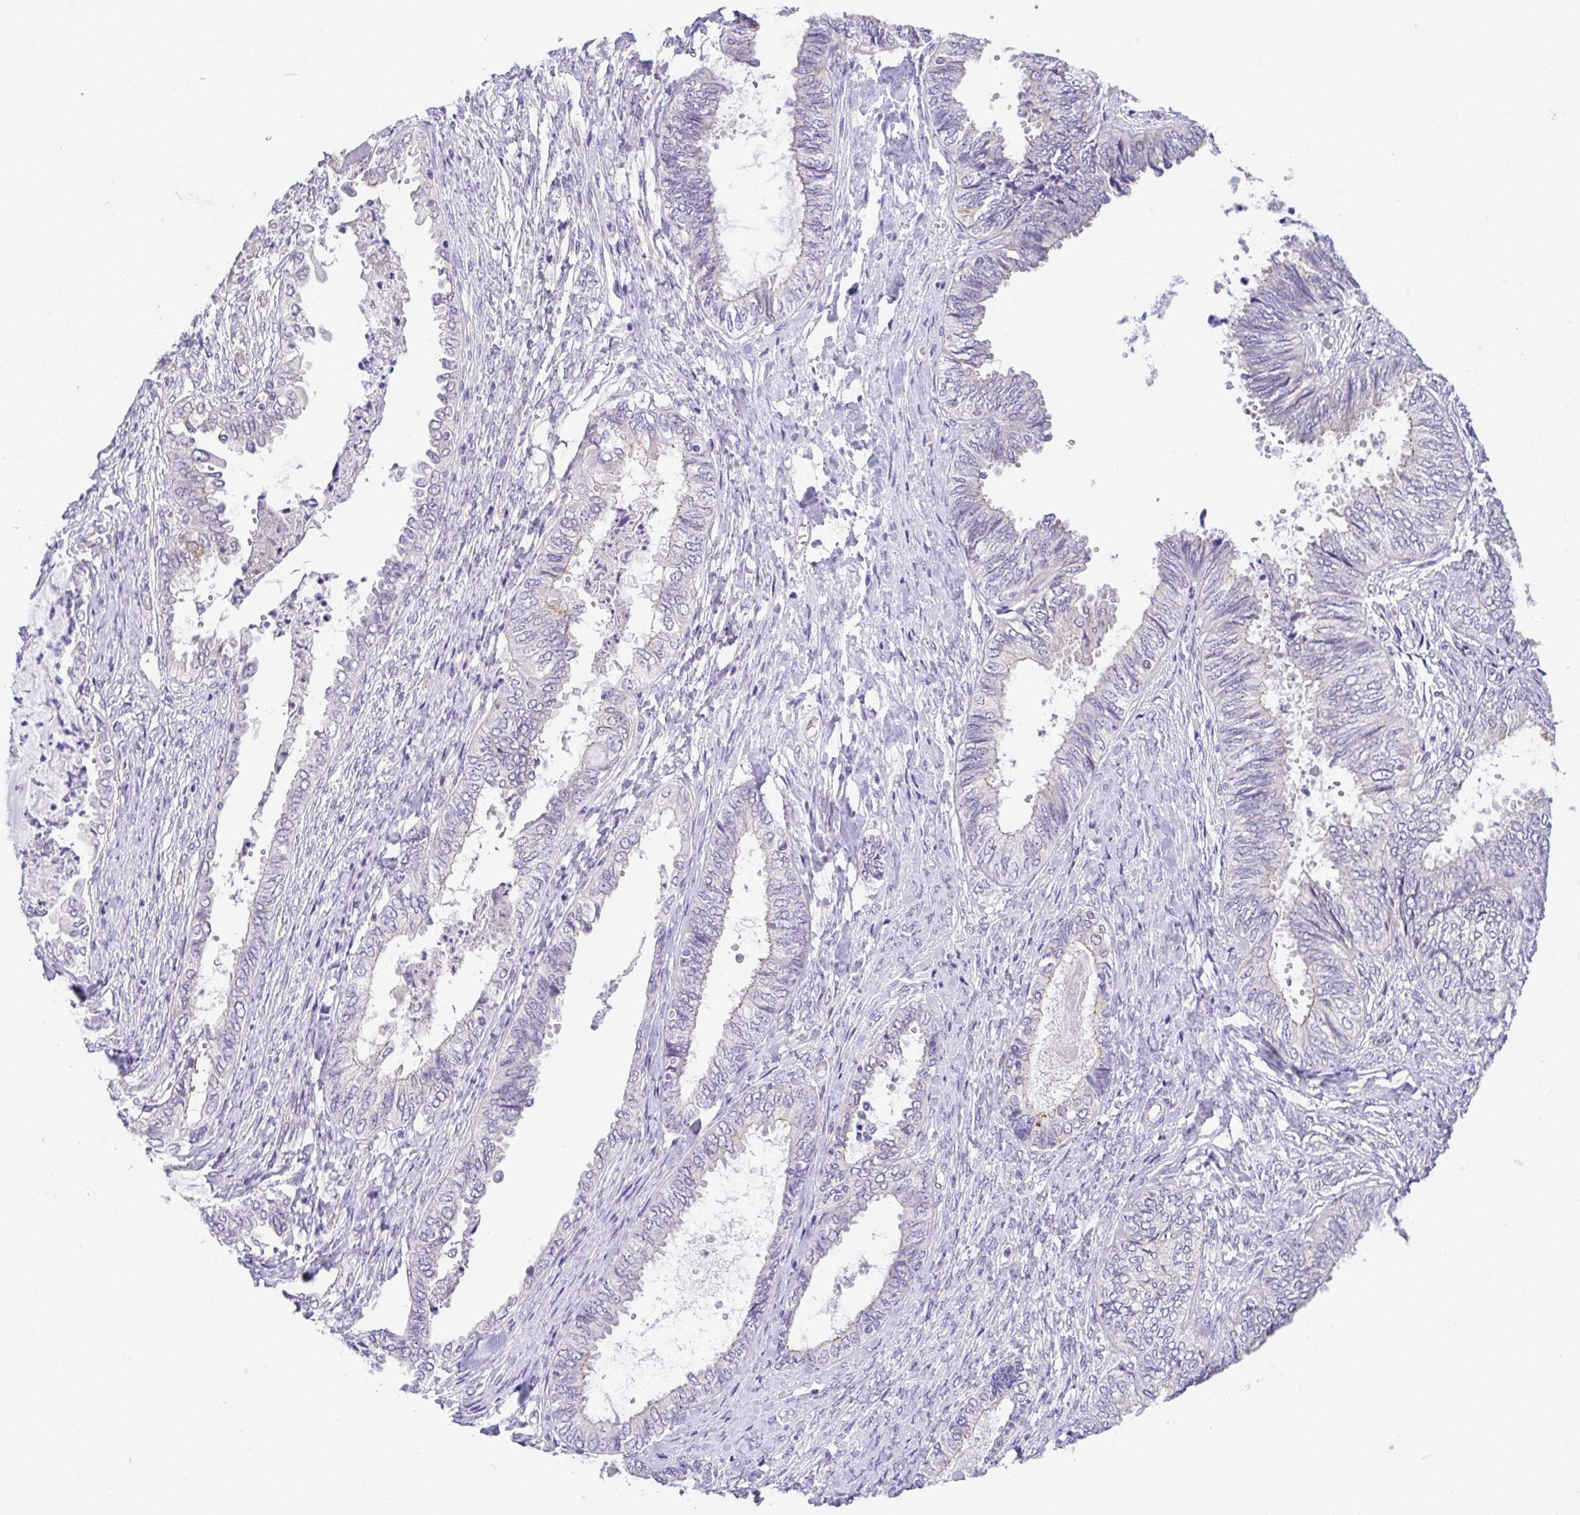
{"staining": {"intensity": "negative", "quantity": "none", "location": "none"}, "tissue": "ovarian cancer", "cell_type": "Tumor cells", "image_type": "cancer", "snomed": [{"axis": "morphology", "description": "Carcinoma, endometroid"}, {"axis": "topography", "description": "Ovary"}], "caption": "Image shows no protein expression in tumor cells of ovarian endometroid carcinoma tissue.", "gene": "CGNL1", "patient": {"sex": "female", "age": 70}}